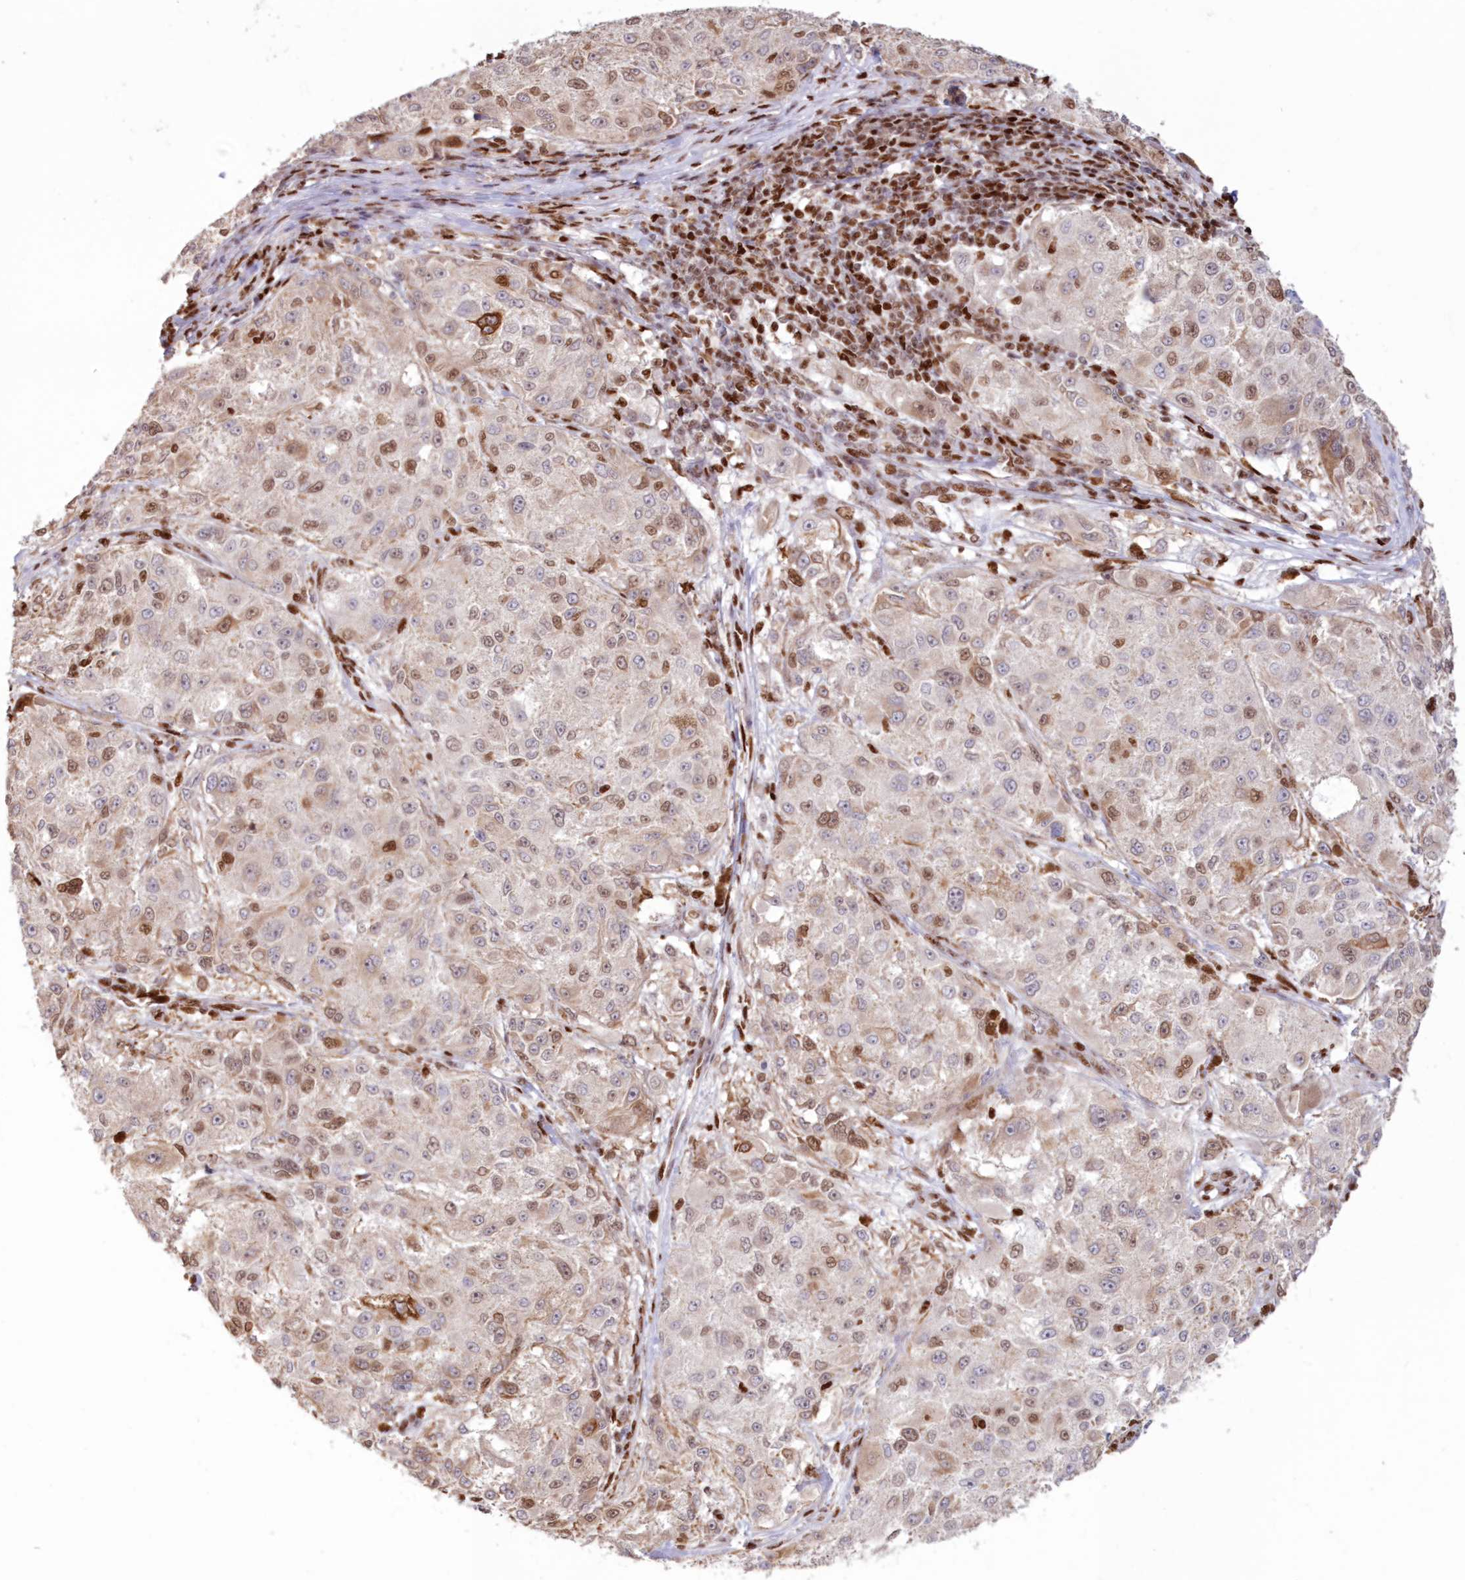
{"staining": {"intensity": "moderate", "quantity": "<25%", "location": "nuclear"}, "tissue": "melanoma", "cell_type": "Tumor cells", "image_type": "cancer", "snomed": [{"axis": "morphology", "description": "Necrosis, NOS"}, {"axis": "morphology", "description": "Malignant melanoma, NOS"}, {"axis": "topography", "description": "Skin"}], "caption": "Immunohistochemical staining of malignant melanoma reveals low levels of moderate nuclear positivity in approximately <25% of tumor cells.", "gene": "POLR2B", "patient": {"sex": "female", "age": 87}}